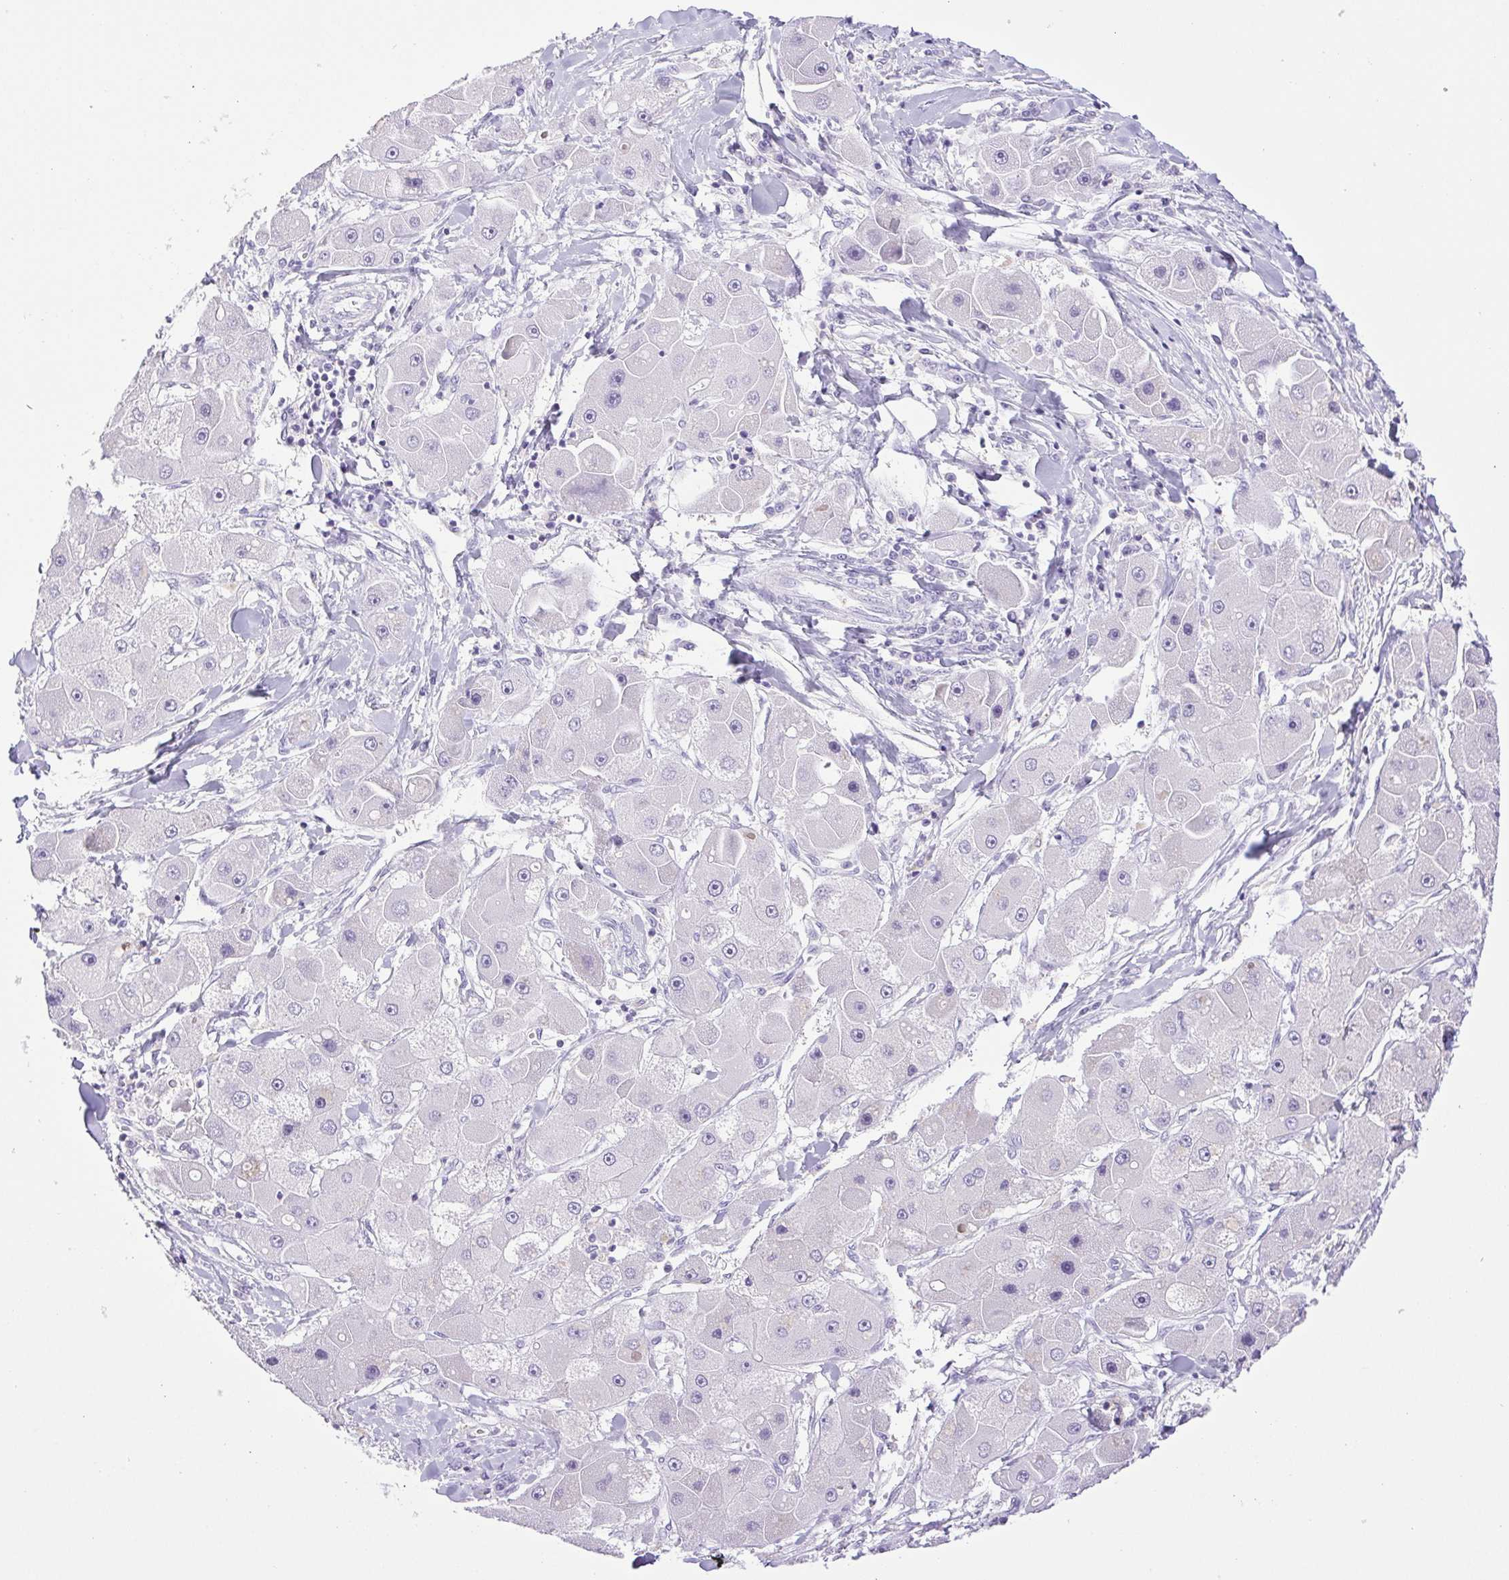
{"staining": {"intensity": "negative", "quantity": "none", "location": "none"}, "tissue": "liver cancer", "cell_type": "Tumor cells", "image_type": "cancer", "snomed": [{"axis": "morphology", "description": "Carcinoma, Hepatocellular, NOS"}, {"axis": "topography", "description": "Liver"}], "caption": "Immunohistochemistry image of neoplastic tissue: liver cancer (hepatocellular carcinoma) stained with DAB (3,3'-diaminobenzidine) reveals no significant protein staining in tumor cells.", "gene": "SYNPR", "patient": {"sex": "male", "age": 24}}